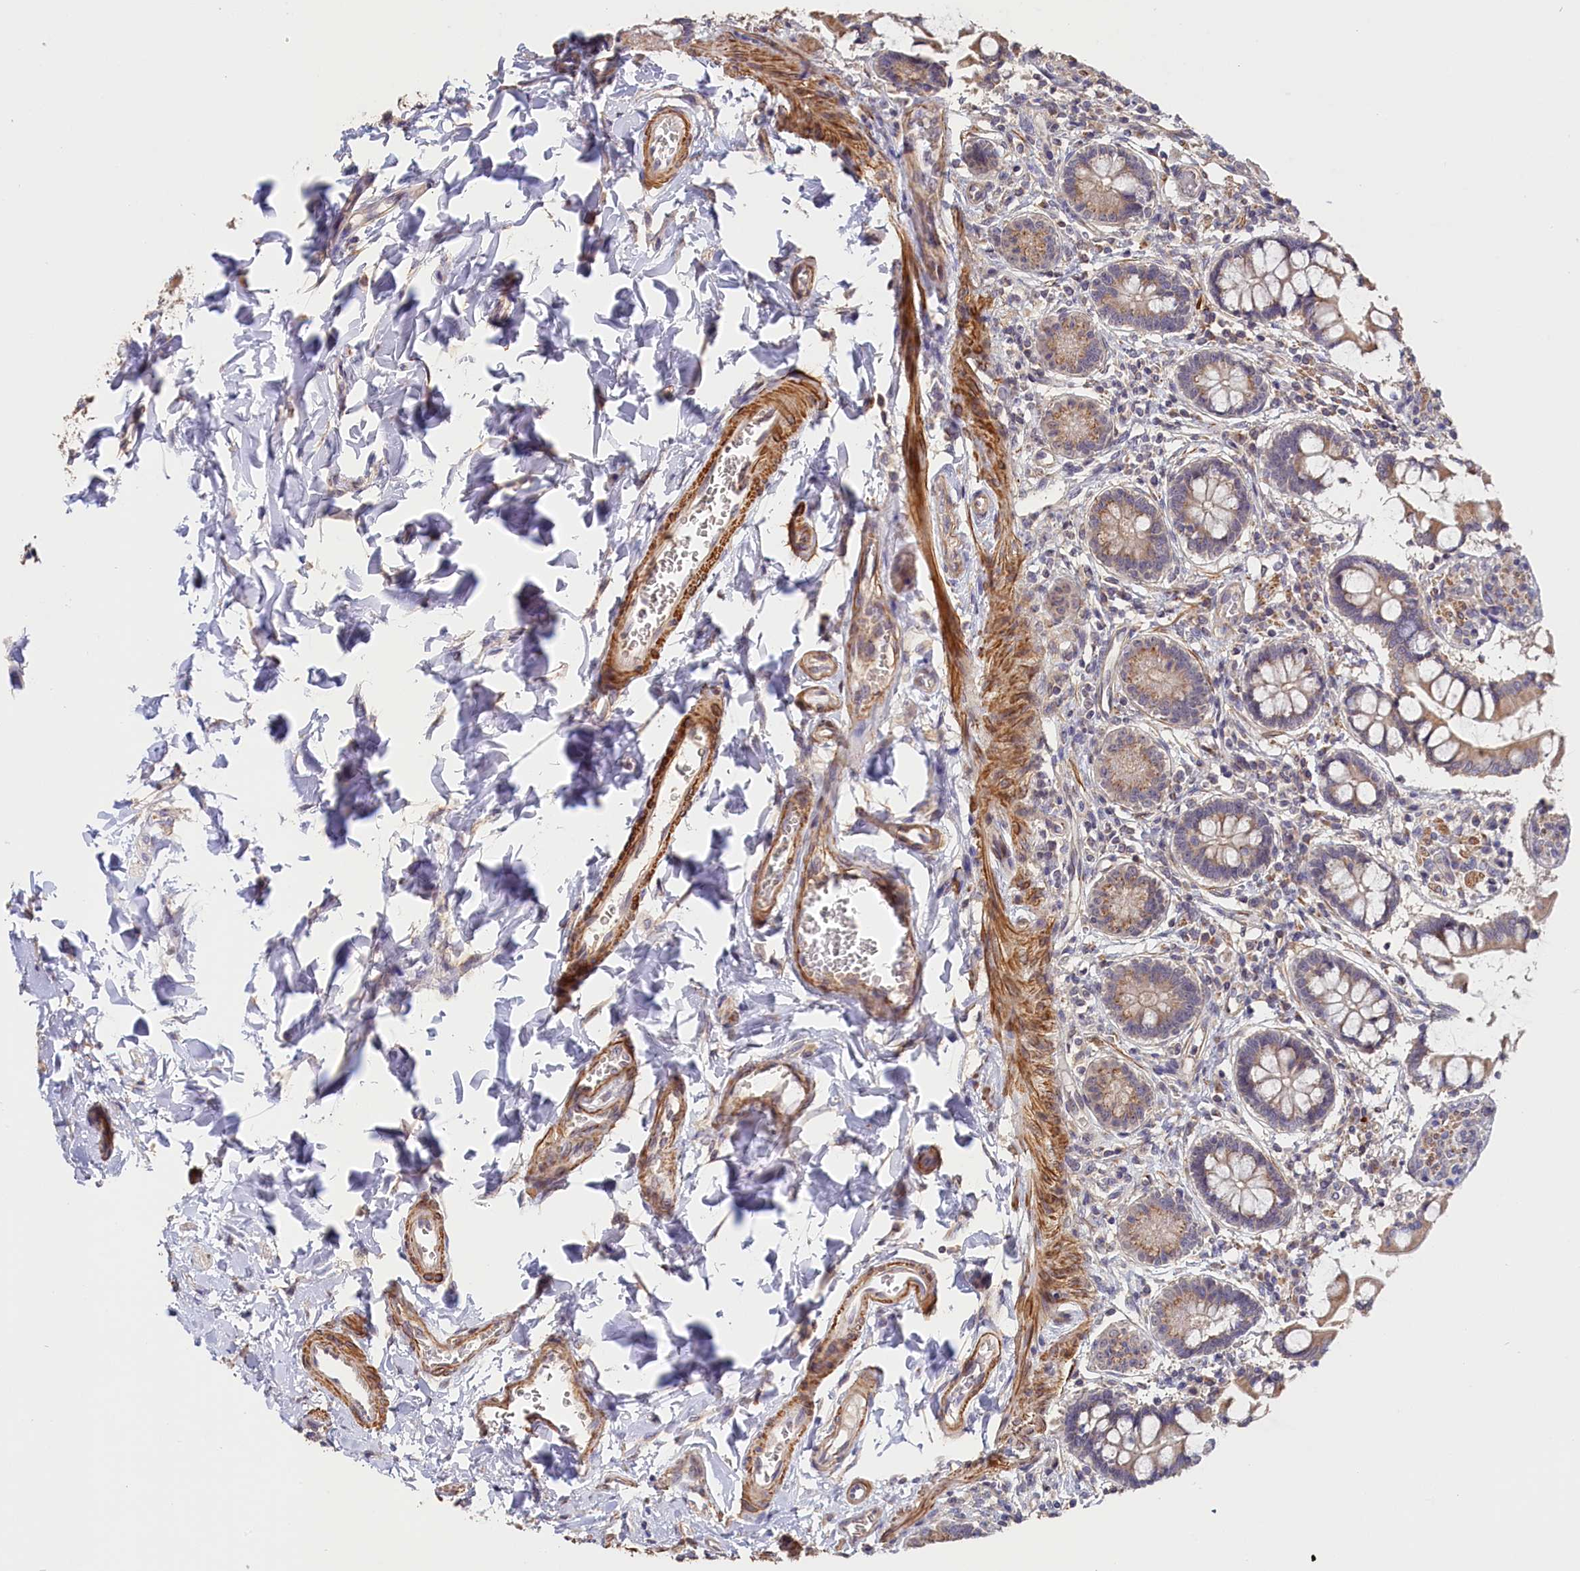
{"staining": {"intensity": "moderate", "quantity": ">75%", "location": "cytoplasmic/membranous"}, "tissue": "small intestine", "cell_type": "Glandular cells", "image_type": "normal", "snomed": [{"axis": "morphology", "description": "Normal tissue, NOS"}, {"axis": "topography", "description": "Small intestine"}], "caption": "This micrograph shows immunohistochemistry (IHC) staining of normal small intestine, with medium moderate cytoplasmic/membranous staining in about >75% of glandular cells.", "gene": "TANGO6", "patient": {"sex": "male", "age": 52}}